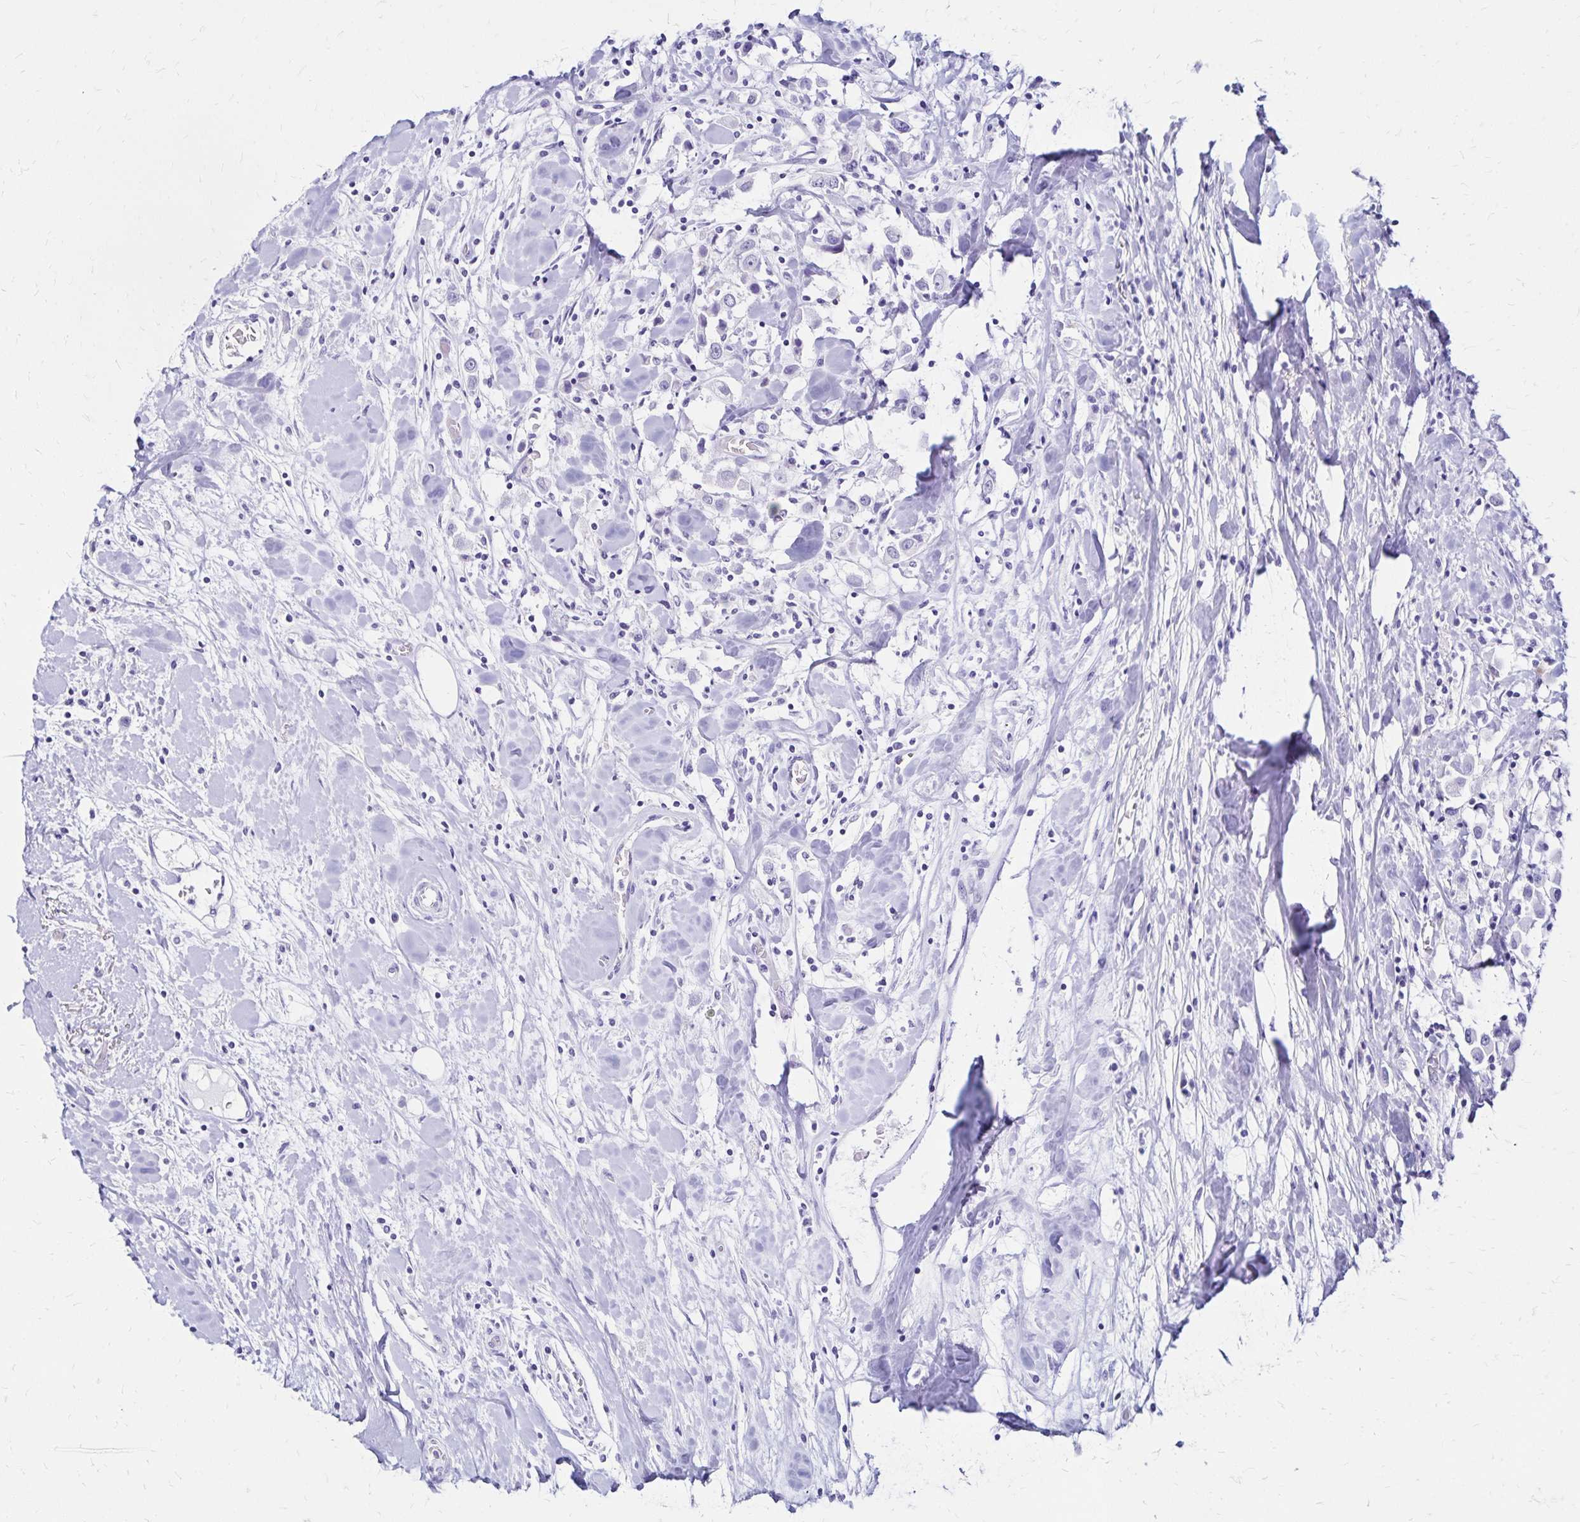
{"staining": {"intensity": "negative", "quantity": "none", "location": "none"}, "tissue": "breast cancer", "cell_type": "Tumor cells", "image_type": "cancer", "snomed": [{"axis": "morphology", "description": "Duct carcinoma"}, {"axis": "topography", "description": "Breast"}], "caption": "High power microscopy micrograph of an IHC photomicrograph of breast cancer (invasive ductal carcinoma), revealing no significant expression in tumor cells.", "gene": "LIN28B", "patient": {"sex": "female", "age": 61}}